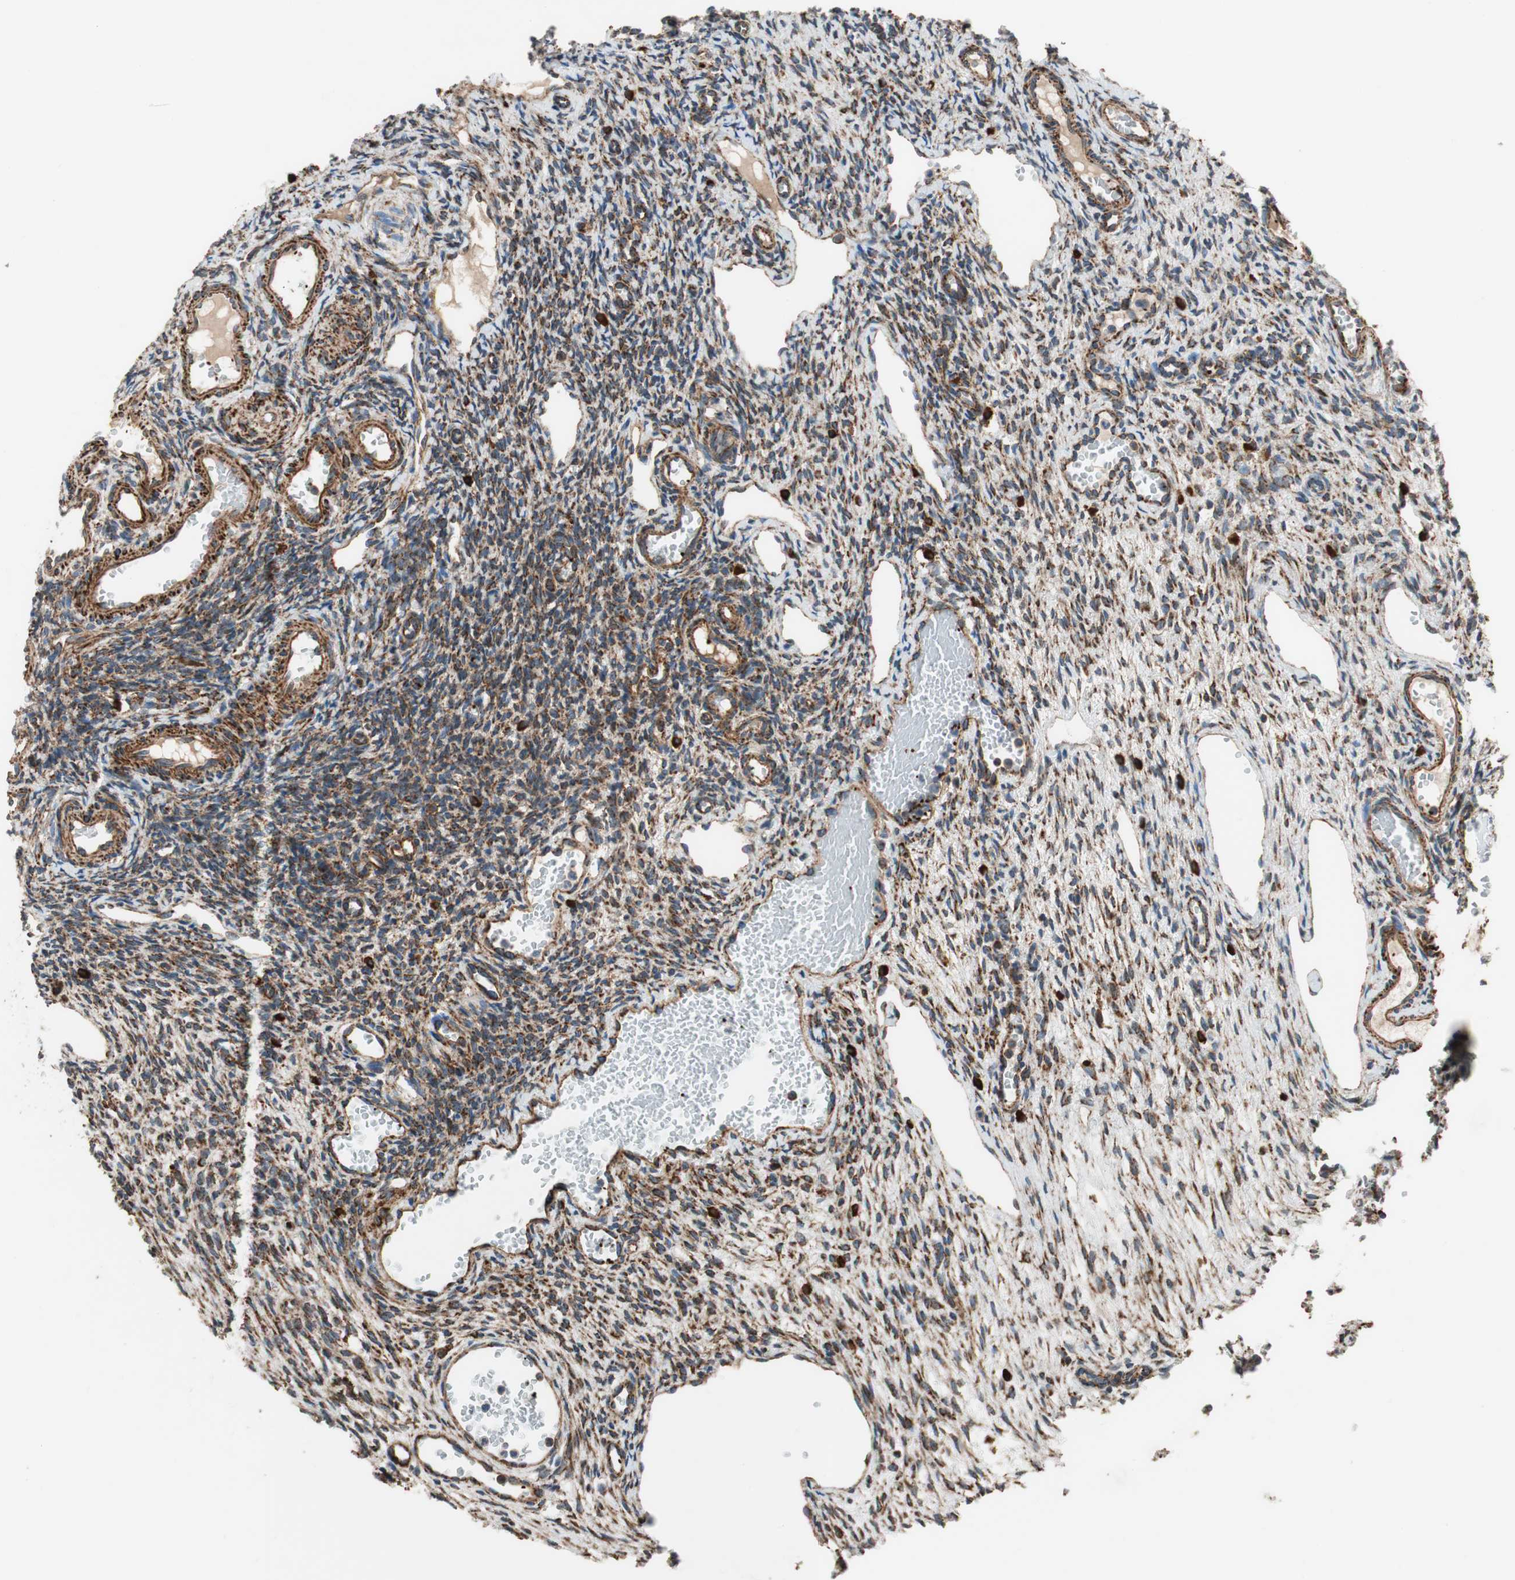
{"staining": {"intensity": "moderate", "quantity": "25%-75%", "location": "cytoplasmic/membranous"}, "tissue": "ovary", "cell_type": "Ovarian stroma cells", "image_type": "normal", "snomed": [{"axis": "morphology", "description": "Normal tissue, NOS"}, {"axis": "topography", "description": "Ovary"}], "caption": "An IHC histopathology image of normal tissue is shown. Protein staining in brown highlights moderate cytoplasmic/membranous positivity in ovary within ovarian stroma cells. (Brightfield microscopy of DAB IHC at high magnification).", "gene": "AKAP1", "patient": {"sex": "female", "age": 33}}